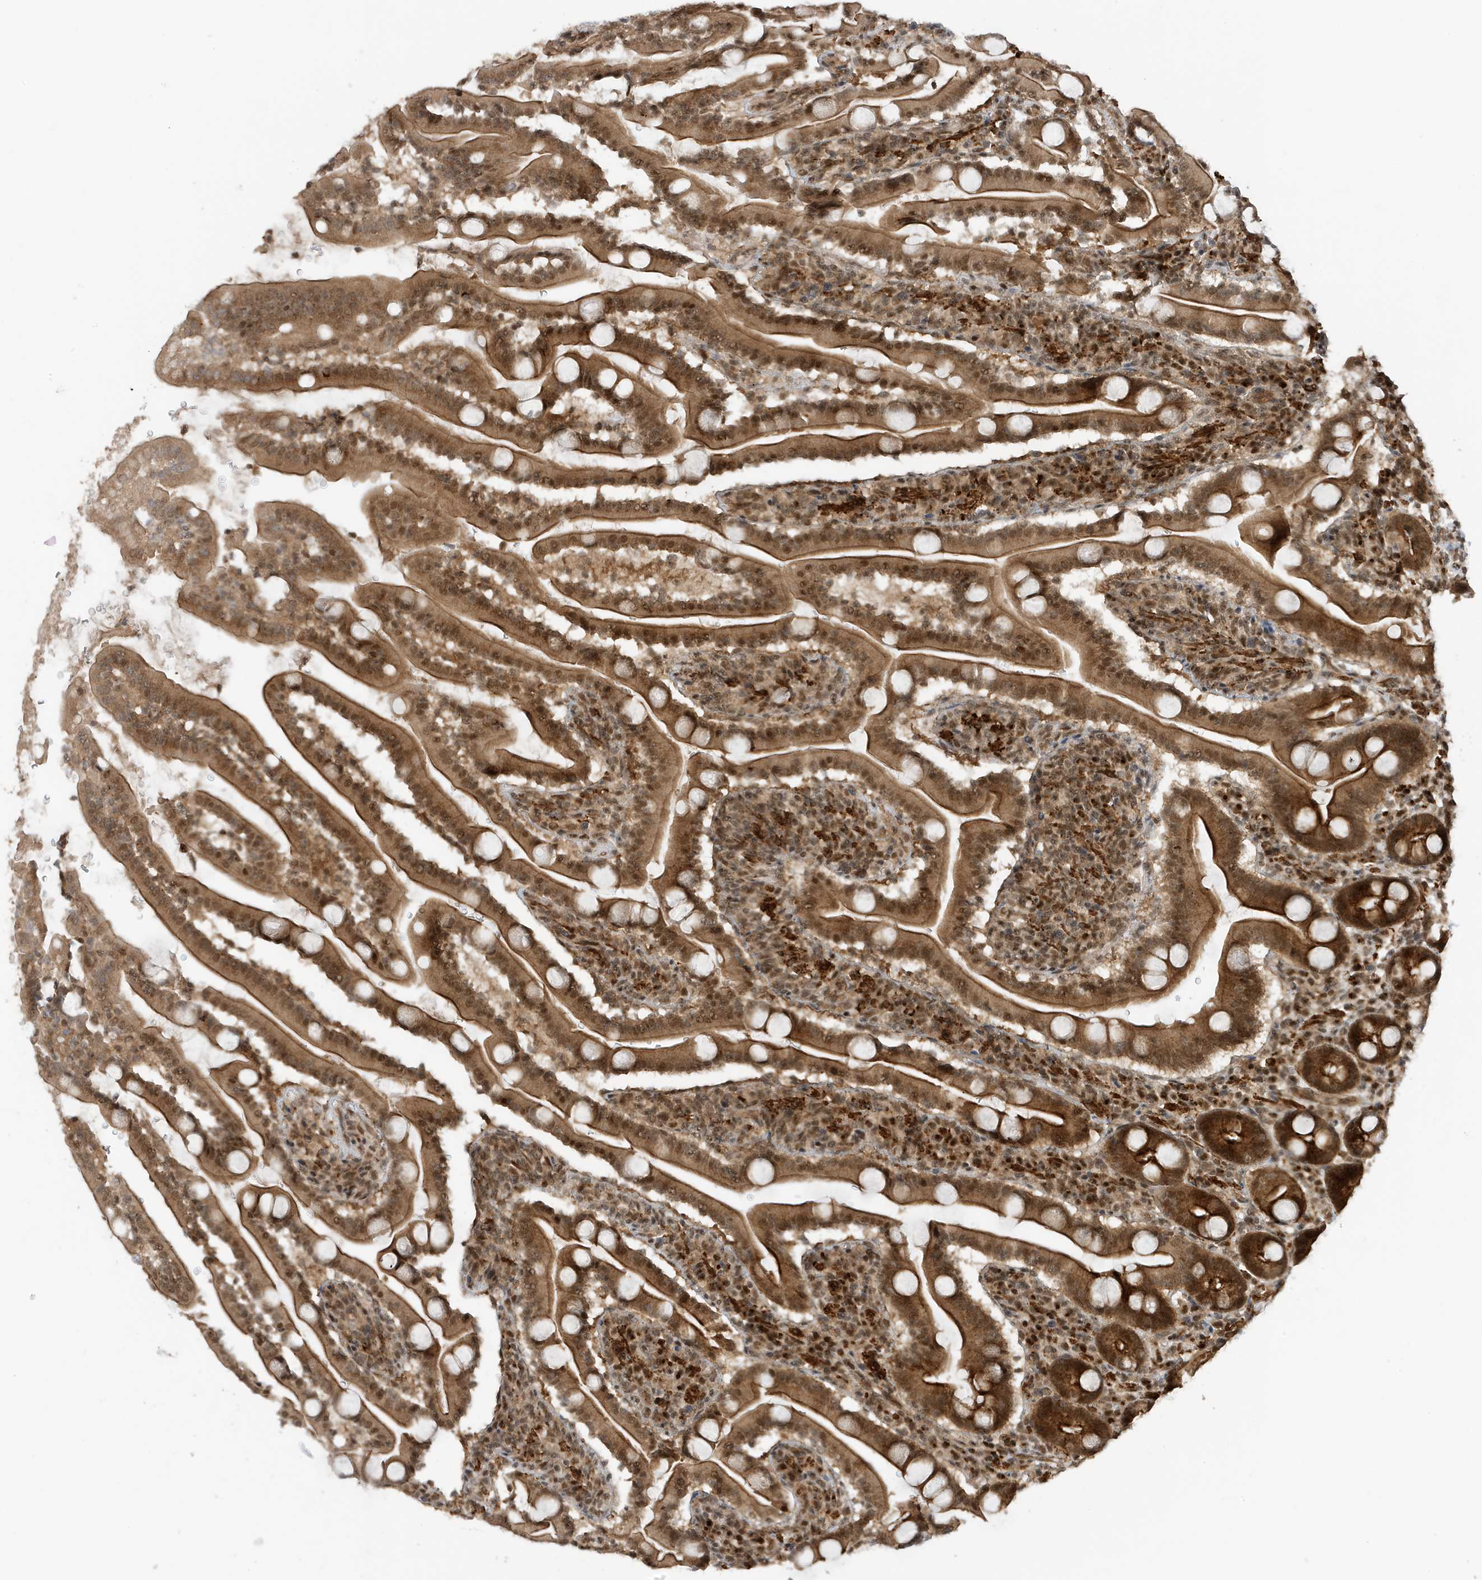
{"staining": {"intensity": "strong", "quantity": ">75%", "location": "cytoplasmic/membranous,nuclear"}, "tissue": "duodenum", "cell_type": "Glandular cells", "image_type": "normal", "snomed": [{"axis": "morphology", "description": "Normal tissue, NOS"}, {"axis": "topography", "description": "Duodenum"}], "caption": "The immunohistochemical stain highlights strong cytoplasmic/membranous,nuclear staining in glandular cells of benign duodenum. The protein of interest is shown in brown color, while the nuclei are stained blue.", "gene": "MAST3", "patient": {"sex": "male", "age": 35}}